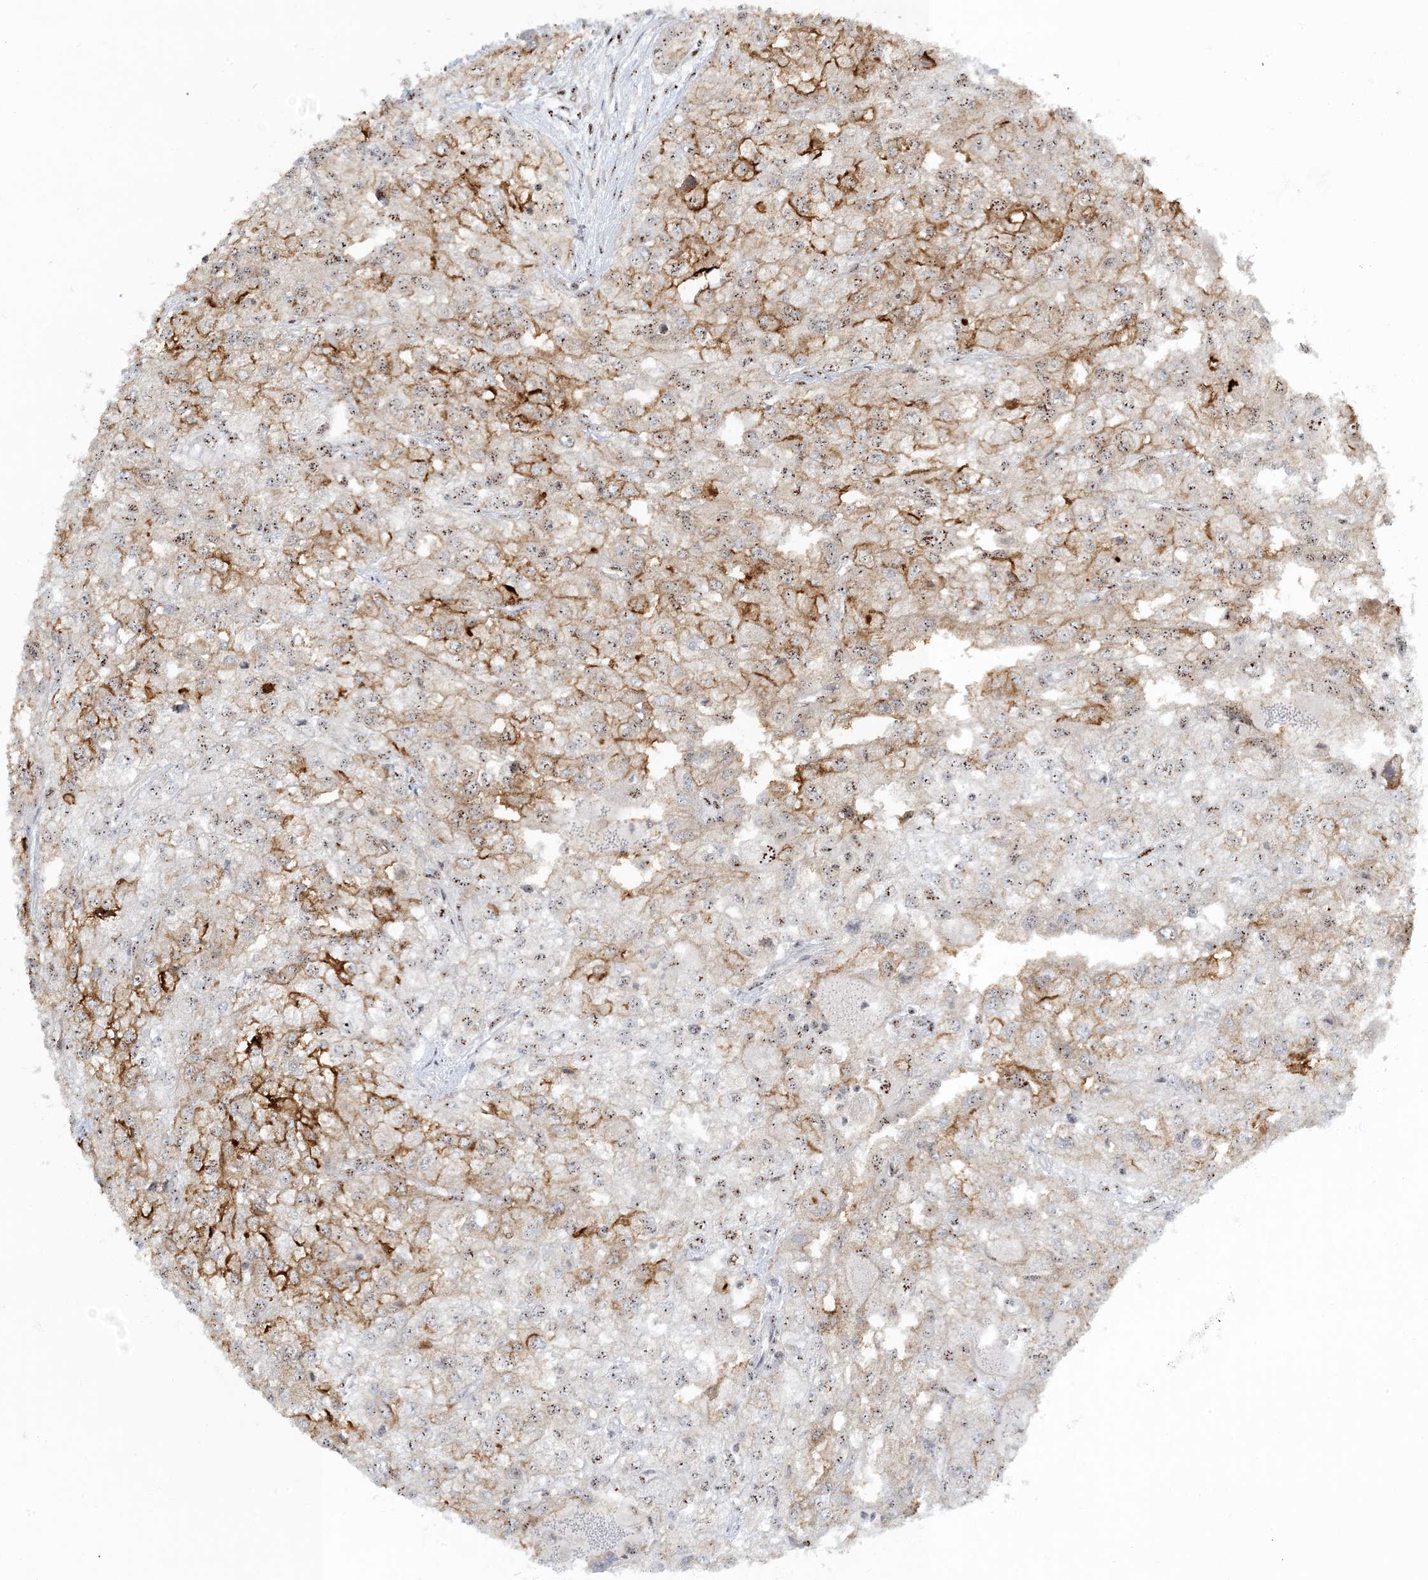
{"staining": {"intensity": "moderate", "quantity": ">75%", "location": "cytoplasmic/membranous,nuclear"}, "tissue": "renal cancer", "cell_type": "Tumor cells", "image_type": "cancer", "snomed": [{"axis": "morphology", "description": "Adenocarcinoma, NOS"}, {"axis": "topography", "description": "Kidney"}], "caption": "A brown stain highlights moderate cytoplasmic/membranous and nuclear expression of a protein in adenocarcinoma (renal) tumor cells.", "gene": "MBD1", "patient": {"sex": "female", "age": 54}}